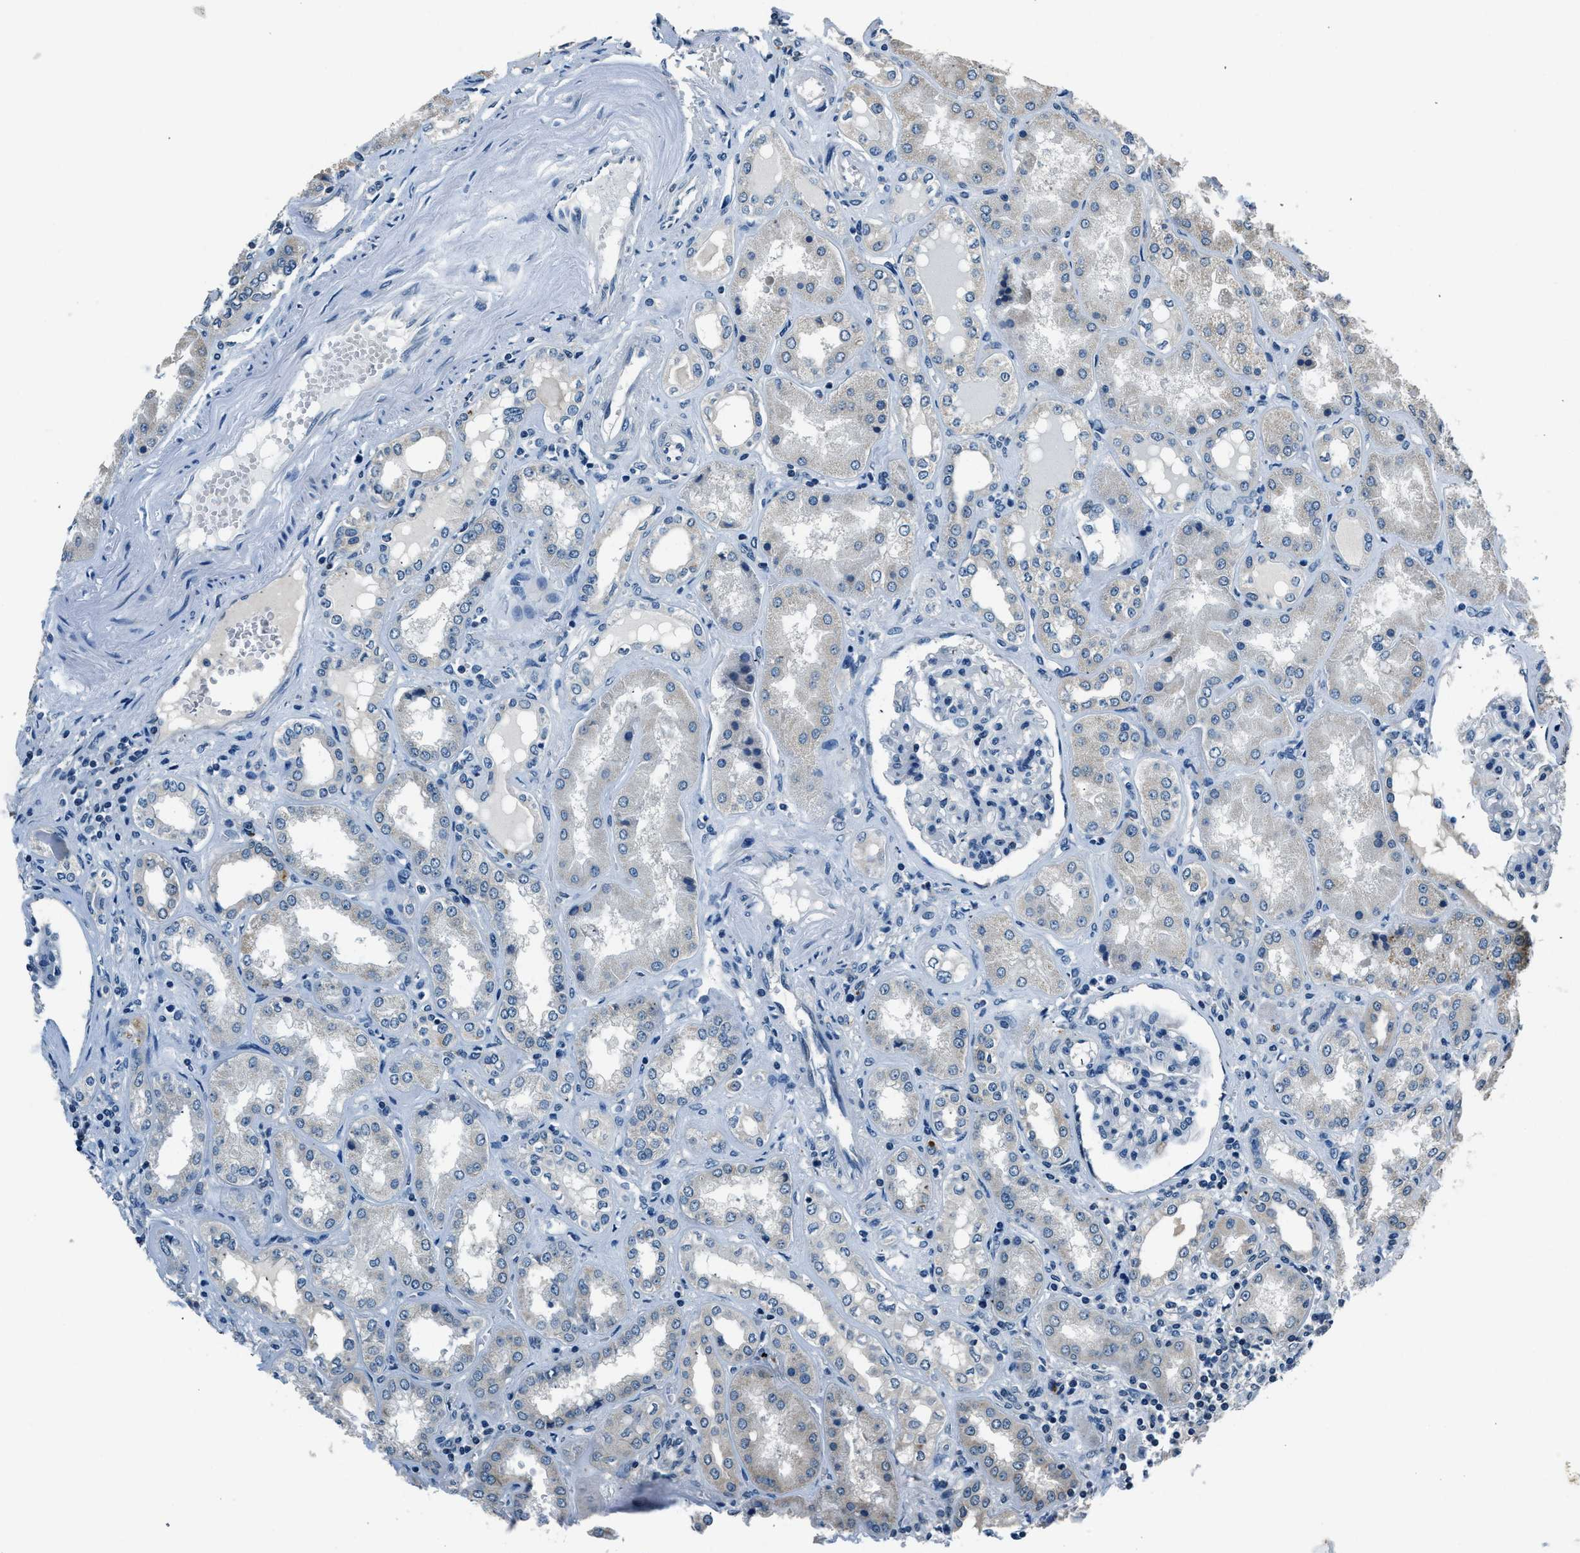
{"staining": {"intensity": "negative", "quantity": "none", "location": "none"}, "tissue": "kidney", "cell_type": "Cells in glomeruli", "image_type": "normal", "snomed": [{"axis": "morphology", "description": "Normal tissue, NOS"}, {"axis": "topography", "description": "Kidney"}], "caption": "This histopathology image is of benign kidney stained with immunohistochemistry (IHC) to label a protein in brown with the nuclei are counter-stained blue. There is no positivity in cells in glomeruli.", "gene": "NME8", "patient": {"sex": "female", "age": 56}}